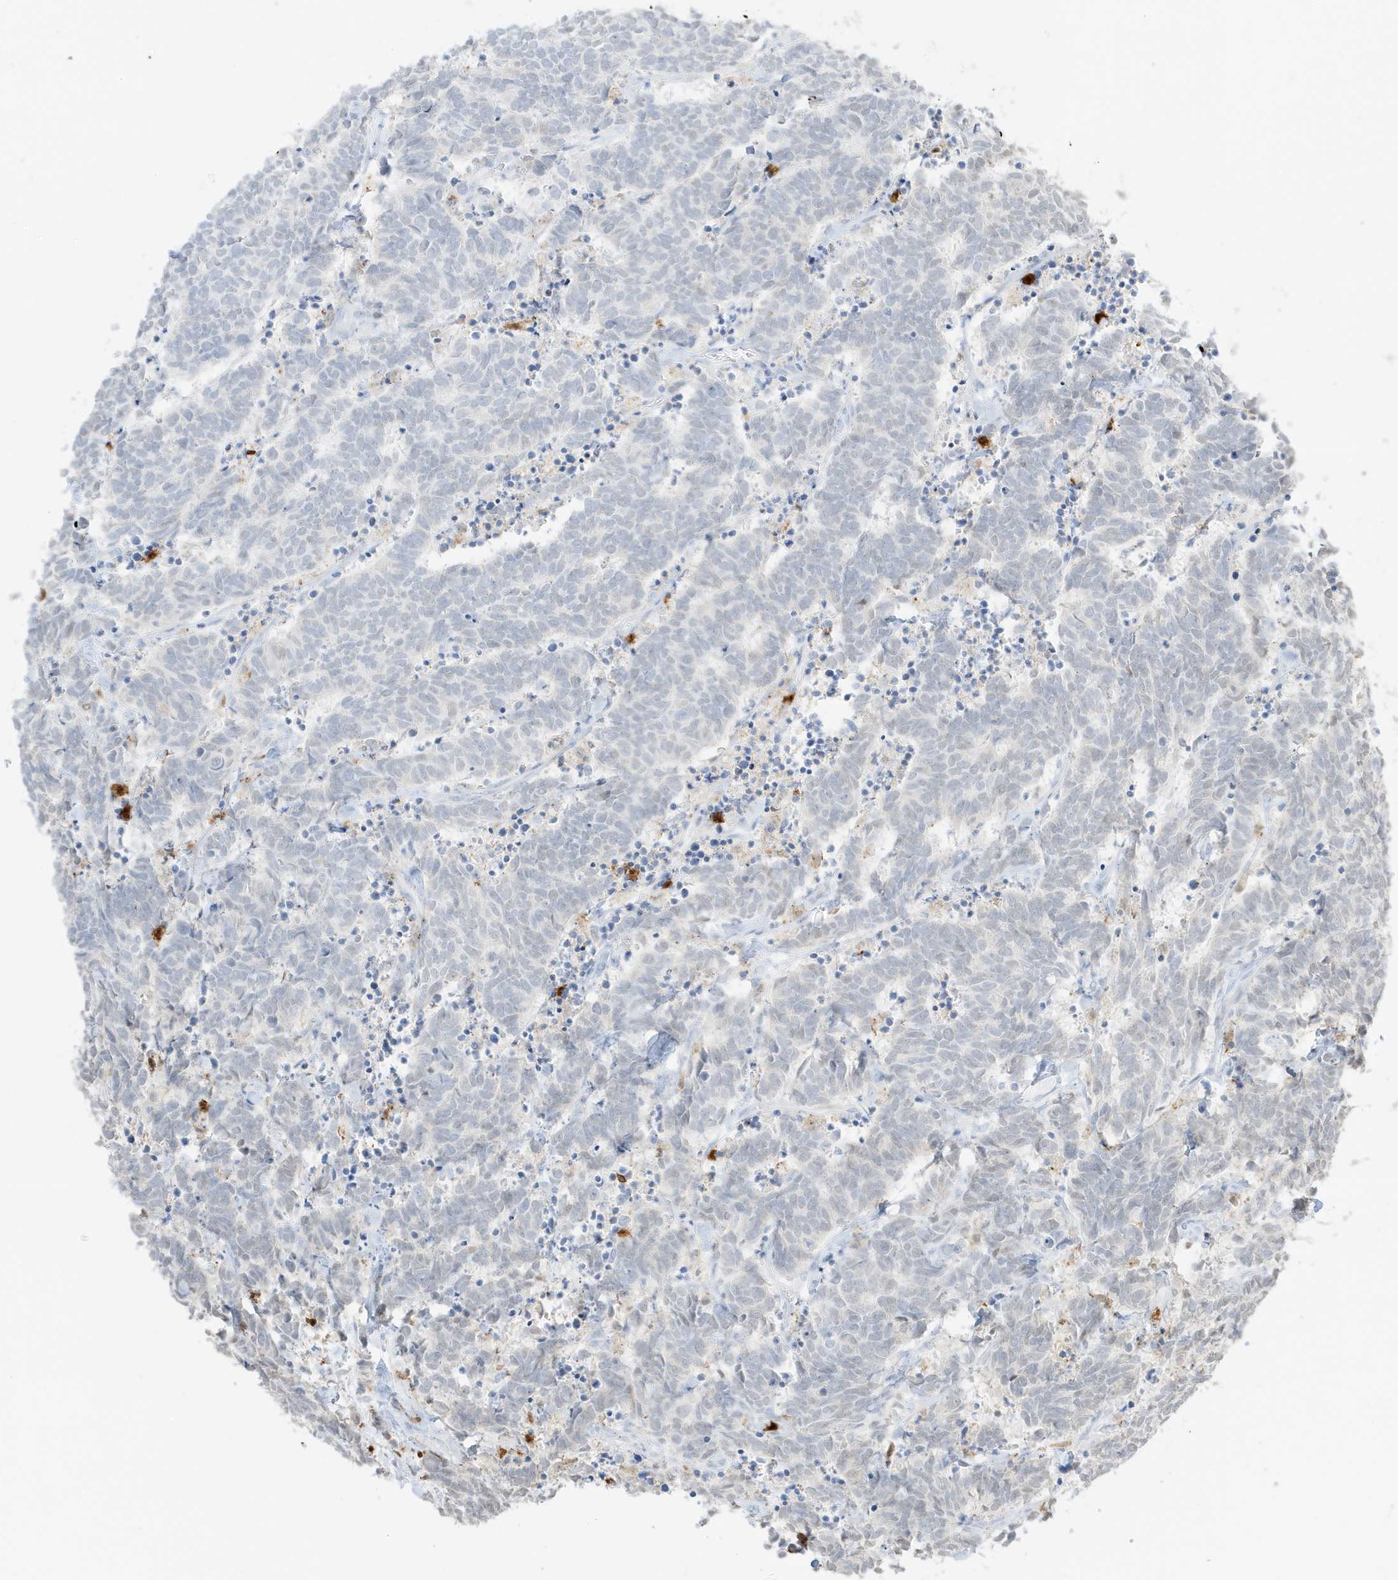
{"staining": {"intensity": "negative", "quantity": "none", "location": "none"}, "tissue": "carcinoid", "cell_type": "Tumor cells", "image_type": "cancer", "snomed": [{"axis": "morphology", "description": "Carcinoma, NOS"}, {"axis": "morphology", "description": "Carcinoid, malignant, NOS"}, {"axis": "topography", "description": "Urinary bladder"}], "caption": "The immunohistochemistry image has no significant expression in tumor cells of carcinoma tissue.", "gene": "GCA", "patient": {"sex": "male", "age": 57}}